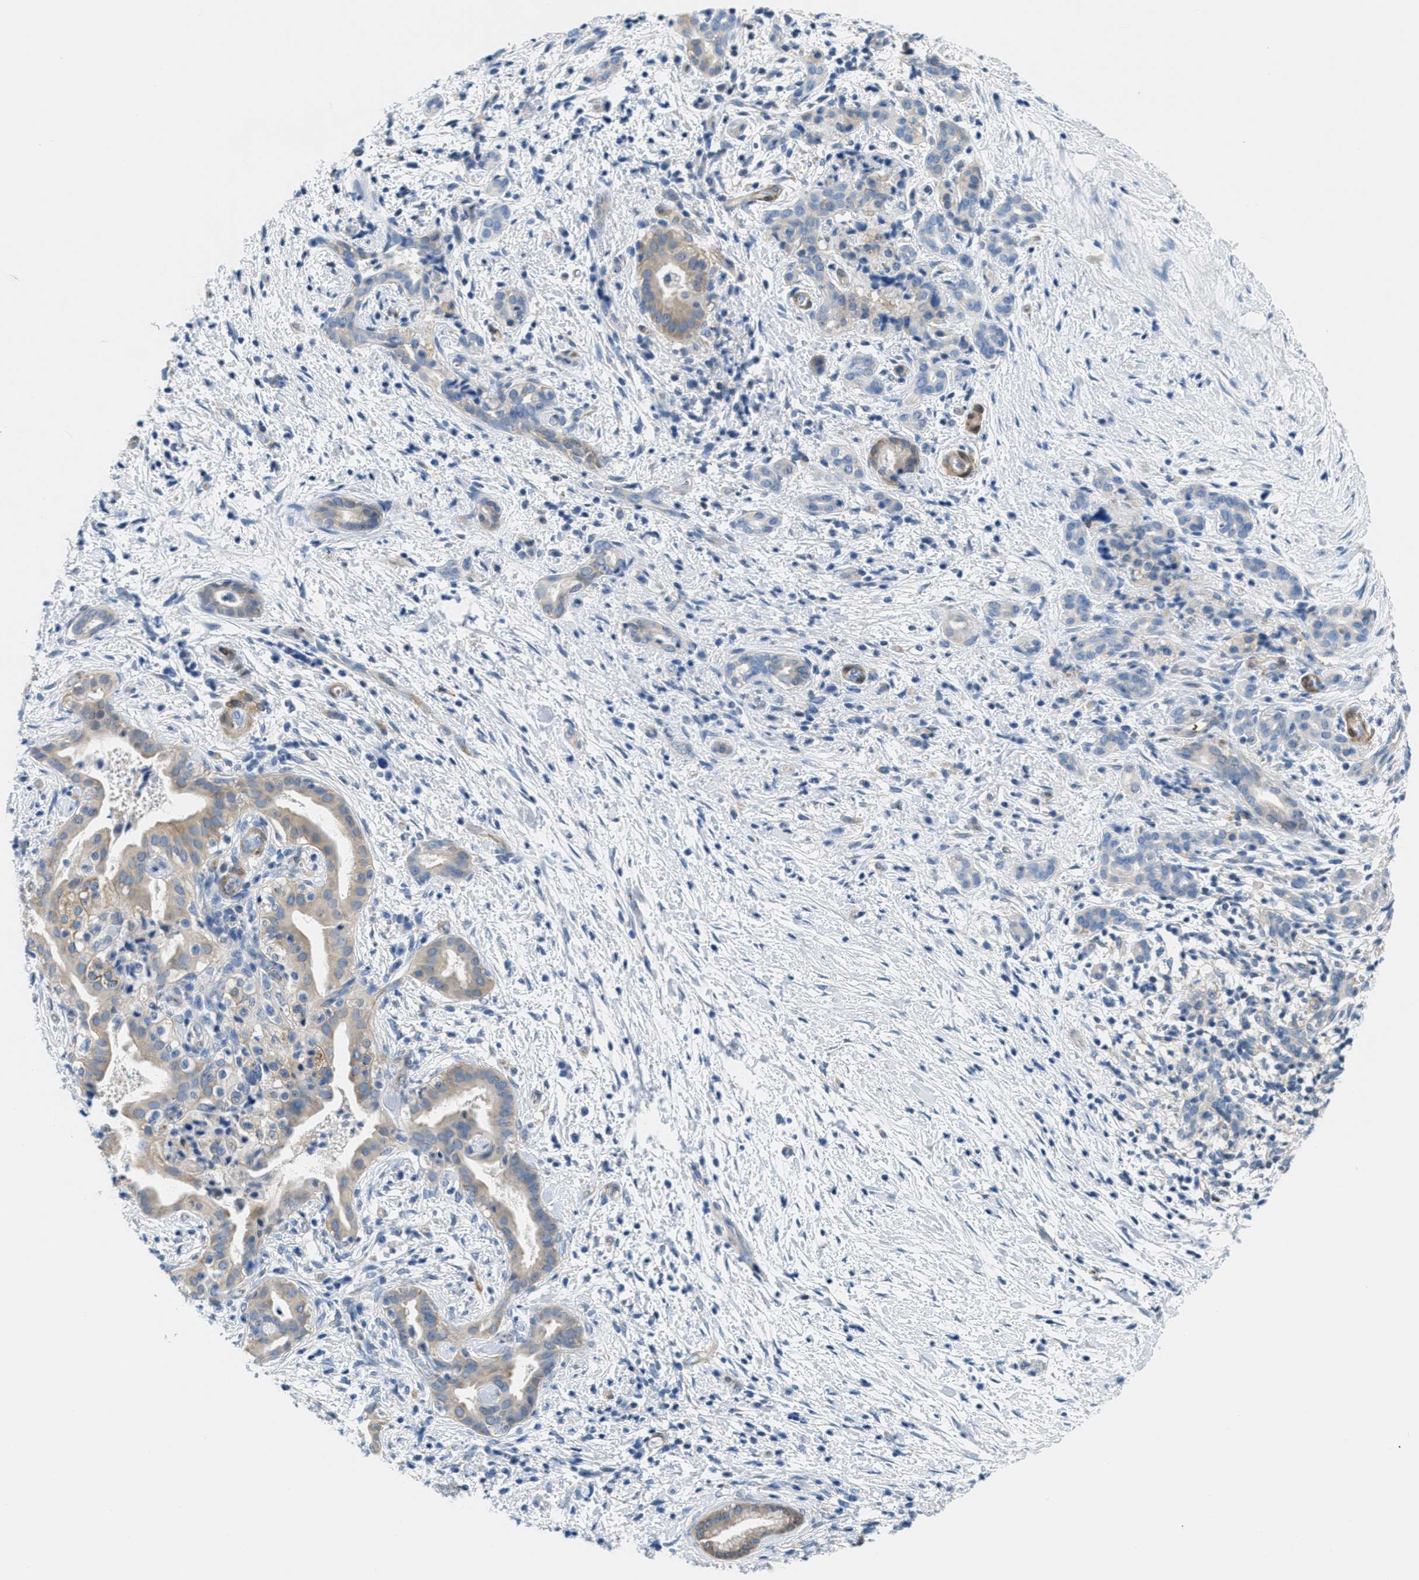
{"staining": {"intensity": "weak", "quantity": "25%-75%", "location": "cytoplasmic/membranous"}, "tissue": "pancreatic cancer", "cell_type": "Tumor cells", "image_type": "cancer", "snomed": [{"axis": "morphology", "description": "Adenocarcinoma, NOS"}, {"axis": "topography", "description": "Pancreas"}], "caption": "Pancreatic cancer stained for a protein shows weak cytoplasmic/membranous positivity in tumor cells.", "gene": "MAPRE2", "patient": {"sex": "female", "age": 70}}